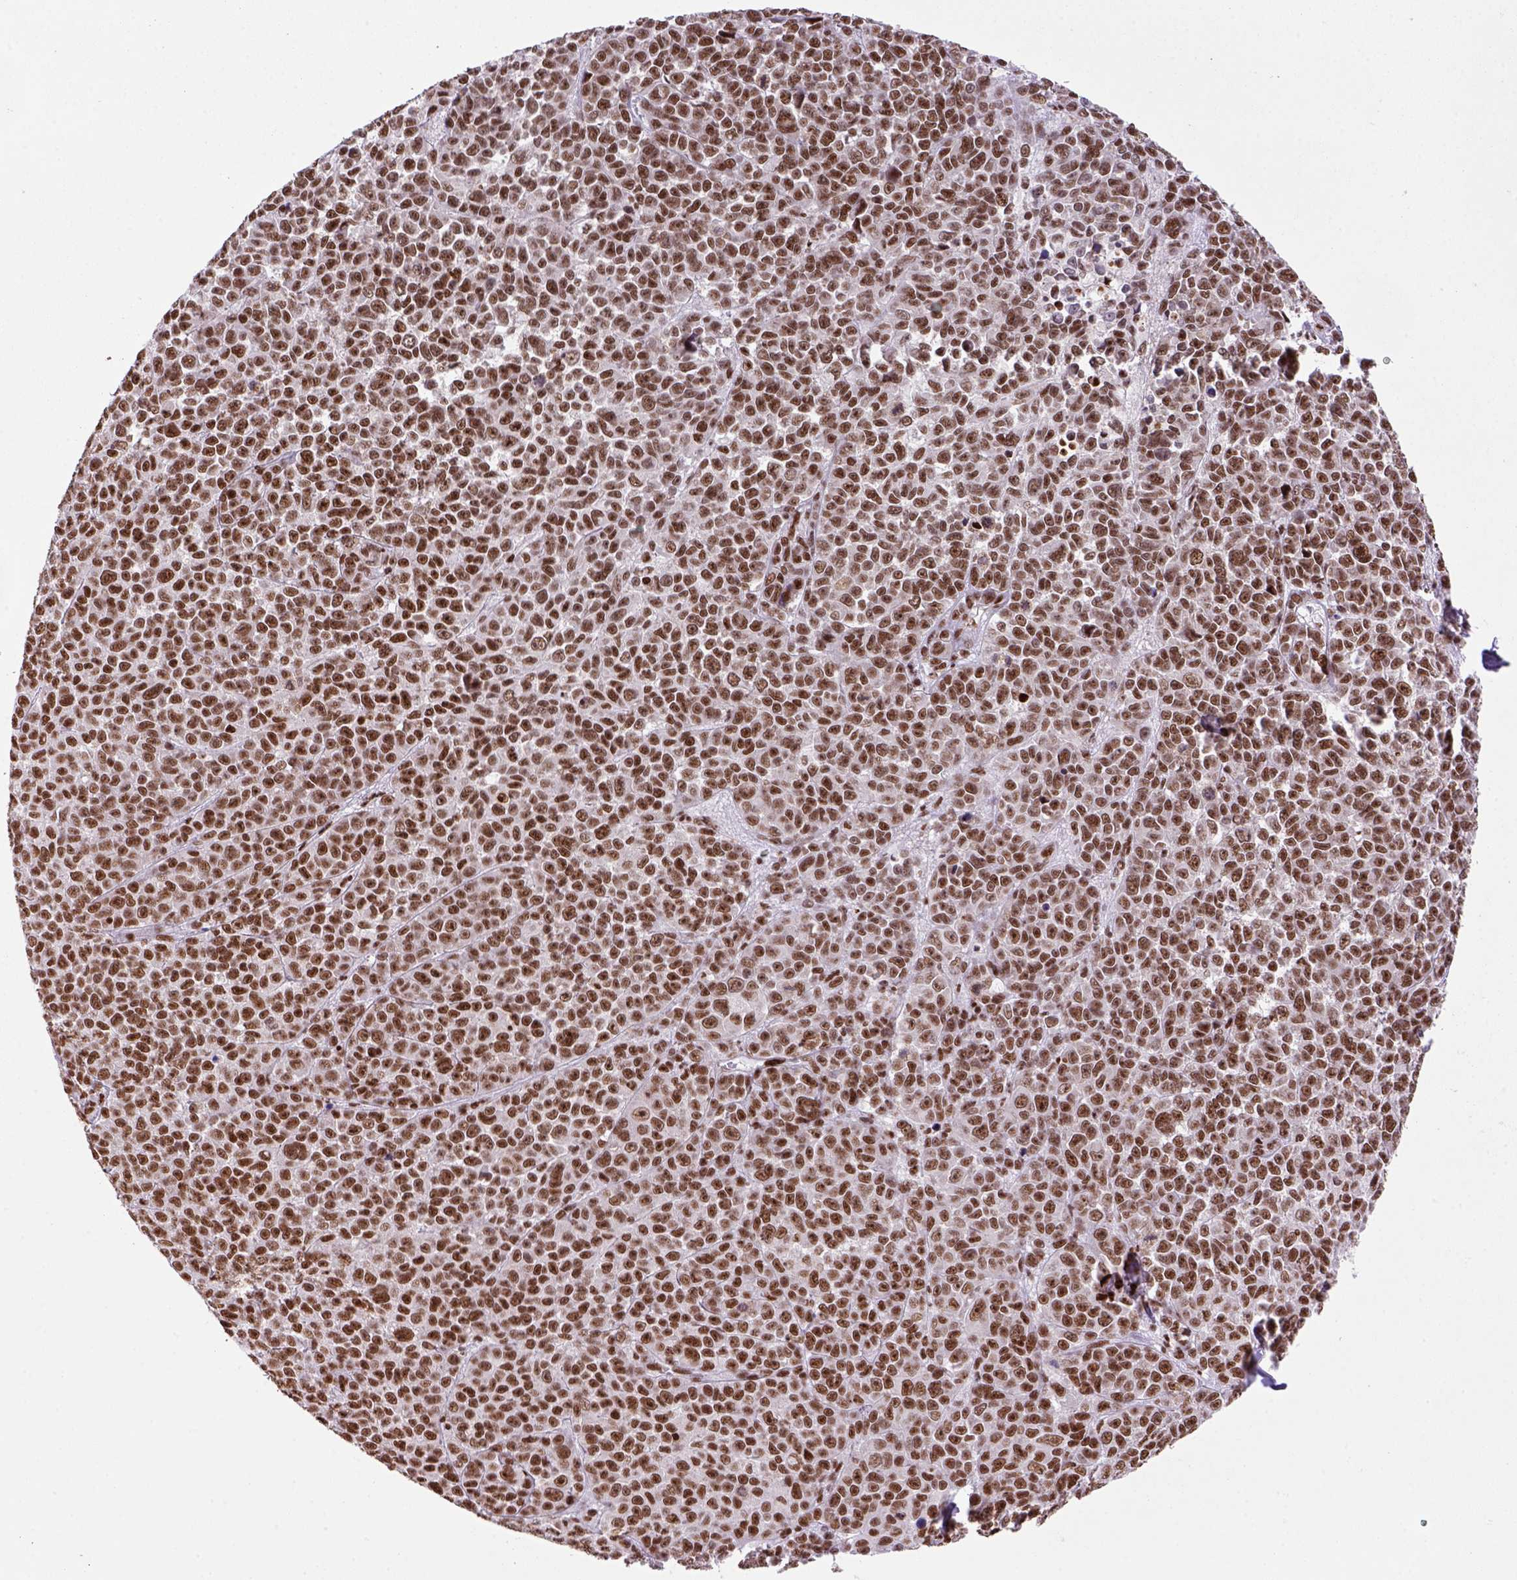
{"staining": {"intensity": "moderate", "quantity": ">75%", "location": "nuclear"}, "tissue": "melanoma", "cell_type": "Tumor cells", "image_type": "cancer", "snomed": [{"axis": "morphology", "description": "Malignant melanoma, NOS"}, {"axis": "topography", "description": "Skin"}], "caption": "Melanoma stained with a protein marker demonstrates moderate staining in tumor cells.", "gene": "NSMCE2", "patient": {"sex": "female", "age": 95}}